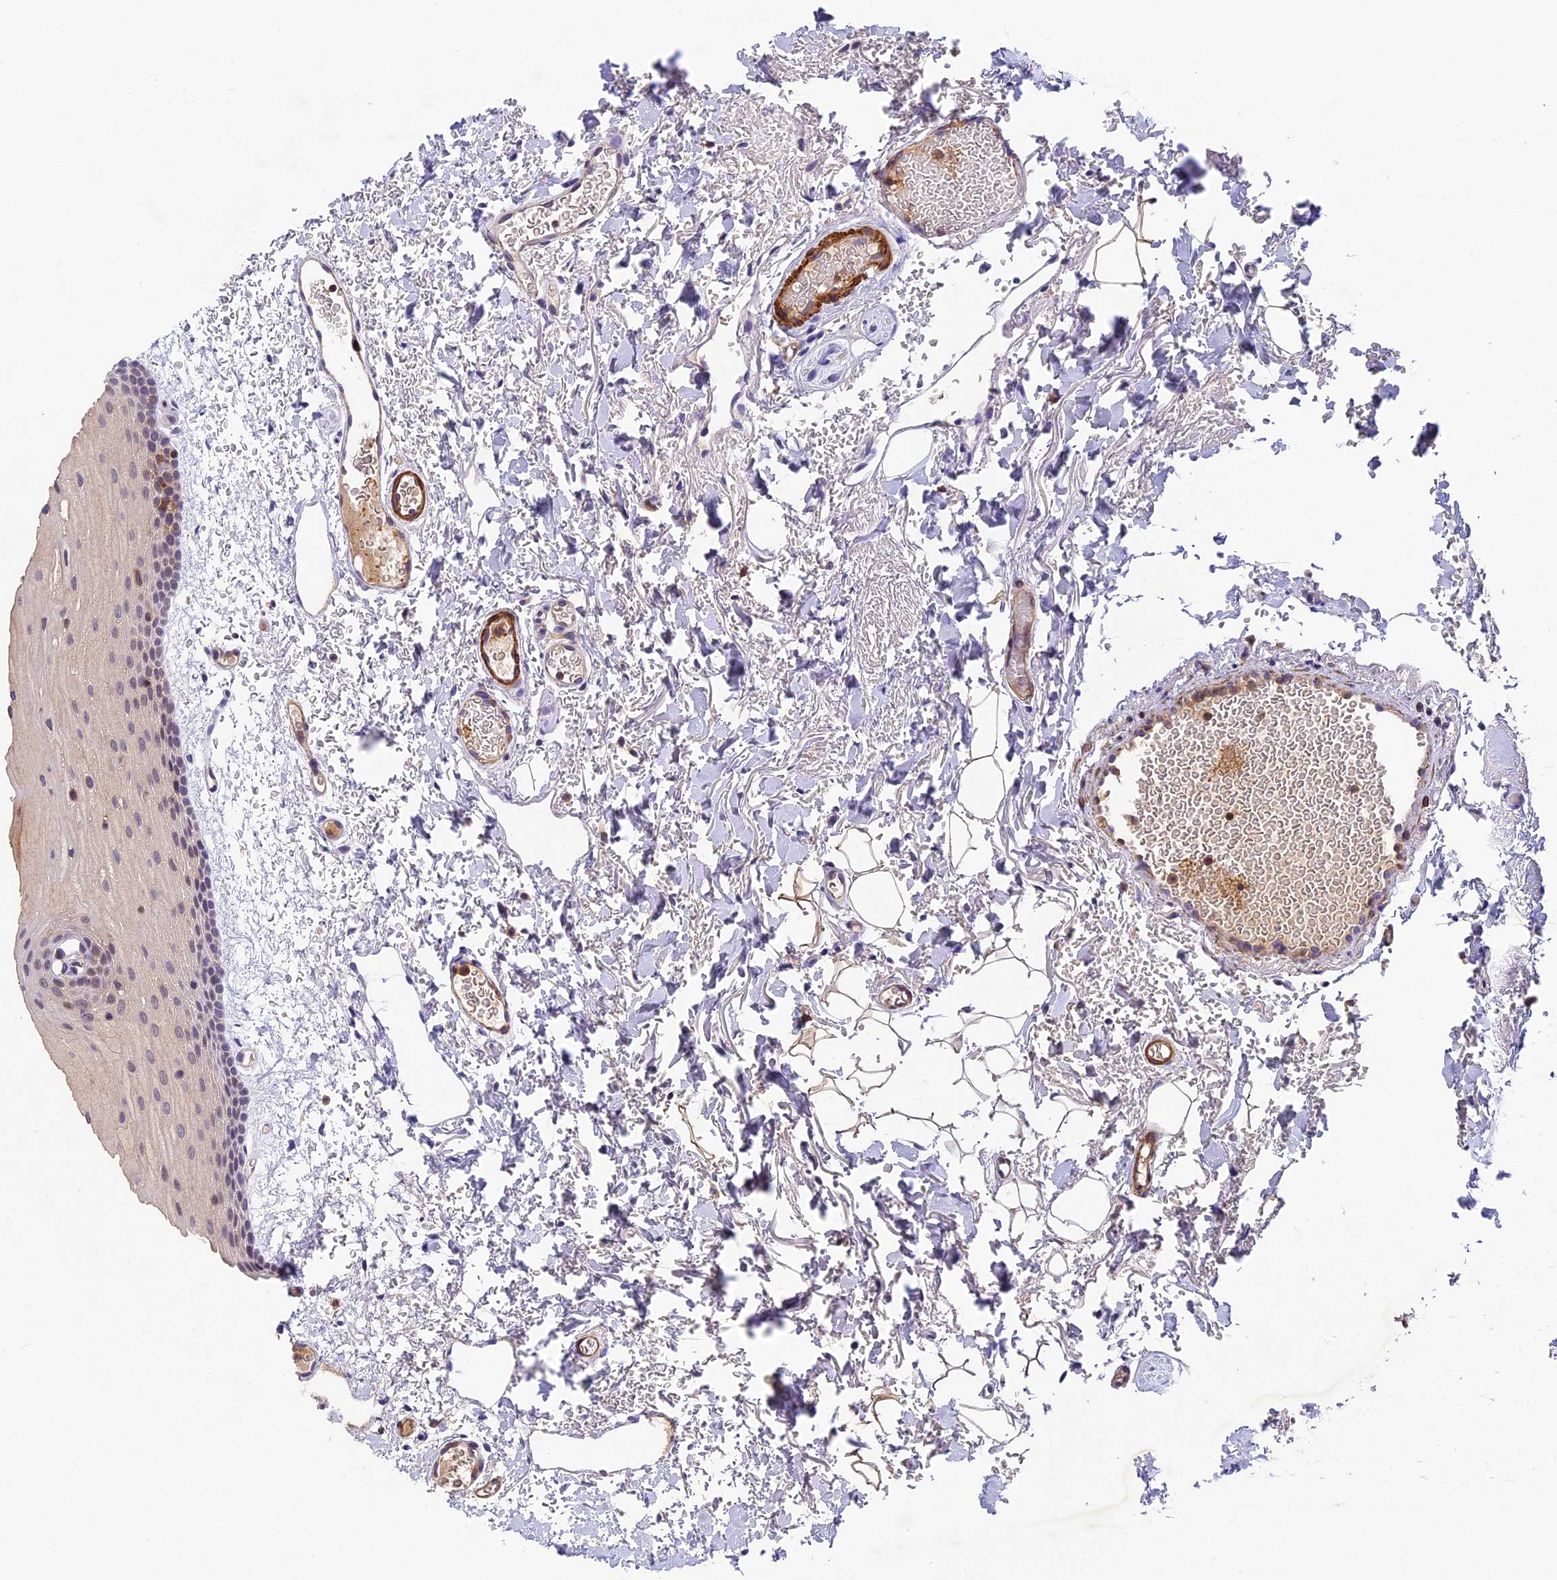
{"staining": {"intensity": "moderate", "quantity": "25%-75%", "location": "cytoplasmic/membranous,nuclear"}, "tissue": "oral mucosa", "cell_type": "Squamous epithelial cells", "image_type": "normal", "snomed": [{"axis": "morphology", "description": "Normal tissue, NOS"}, {"axis": "topography", "description": "Oral tissue"}], "caption": "Human oral mucosa stained with a brown dye reveals moderate cytoplasmic/membranous,nuclear positive expression in about 25%-75% of squamous epithelial cells.", "gene": "TBC1D1", "patient": {"sex": "female", "age": 70}}